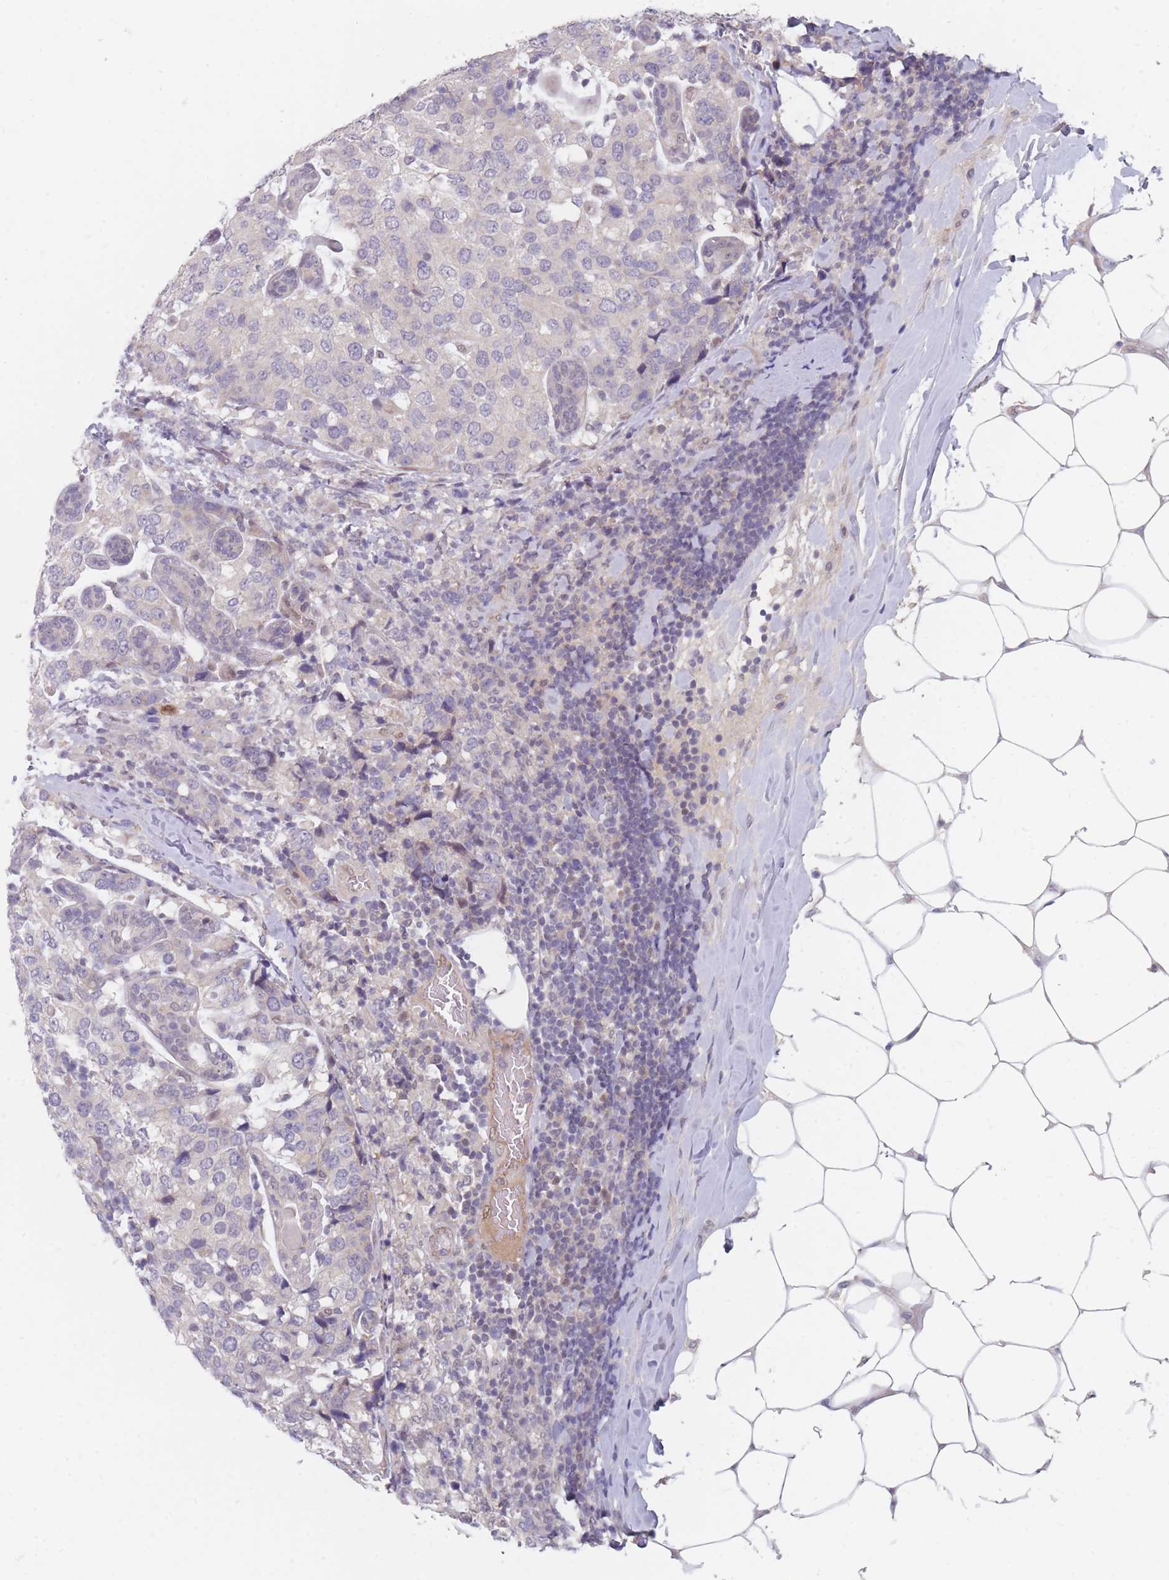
{"staining": {"intensity": "negative", "quantity": "none", "location": "none"}, "tissue": "breast cancer", "cell_type": "Tumor cells", "image_type": "cancer", "snomed": [{"axis": "morphology", "description": "Lobular carcinoma"}, {"axis": "topography", "description": "Breast"}], "caption": "Tumor cells are negative for brown protein staining in lobular carcinoma (breast).", "gene": "ANKRD10", "patient": {"sex": "female", "age": 59}}